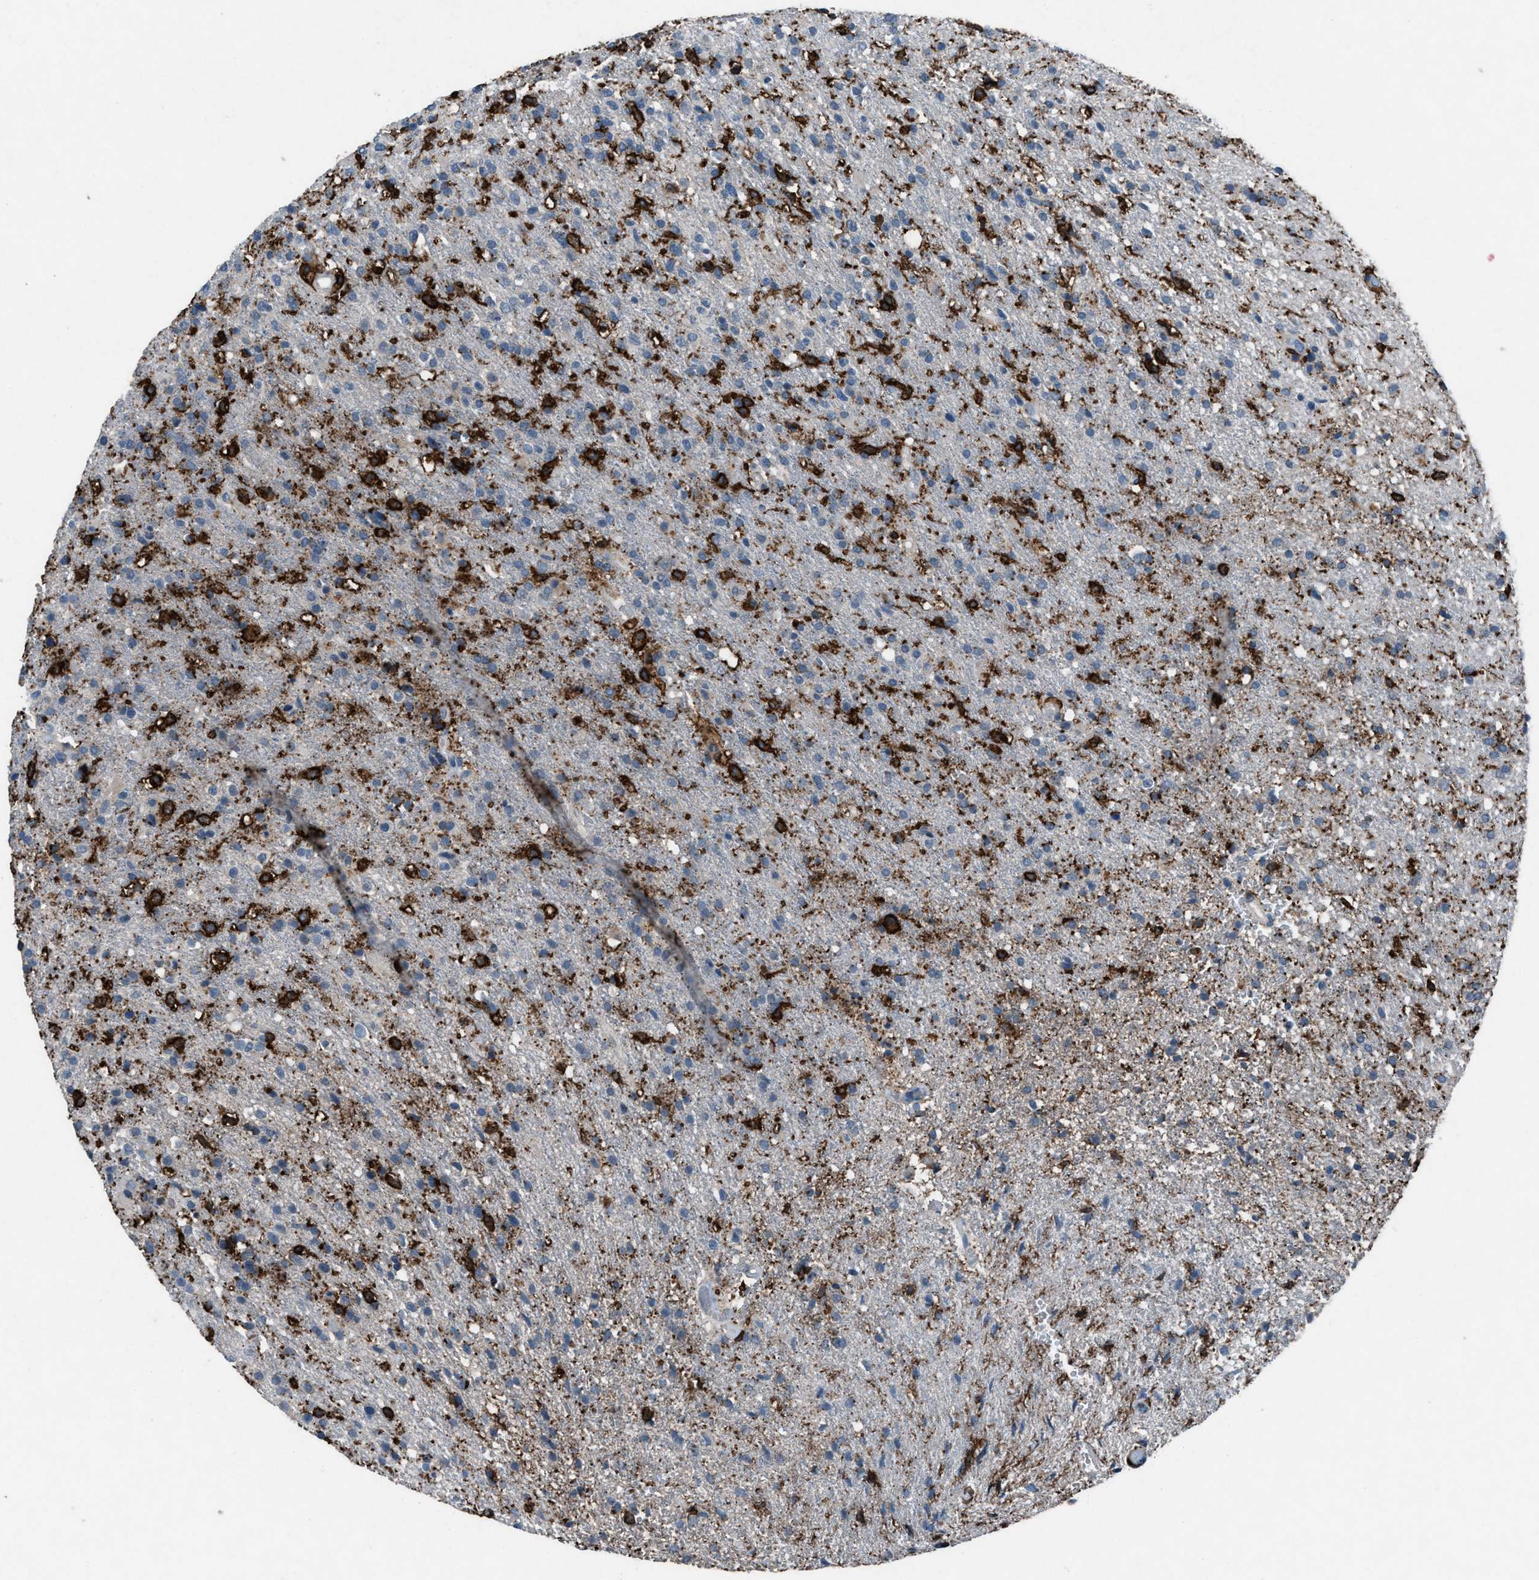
{"staining": {"intensity": "negative", "quantity": "none", "location": "none"}, "tissue": "glioma", "cell_type": "Tumor cells", "image_type": "cancer", "snomed": [{"axis": "morphology", "description": "Glioma, malignant, High grade"}, {"axis": "topography", "description": "Brain"}], "caption": "This image is of malignant glioma (high-grade) stained with immunohistochemistry (IHC) to label a protein in brown with the nuclei are counter-stained blue. There is no expression in tumor cells.", "gene": "FCER1G", "patient": {"sex": "male", "age": 72}}